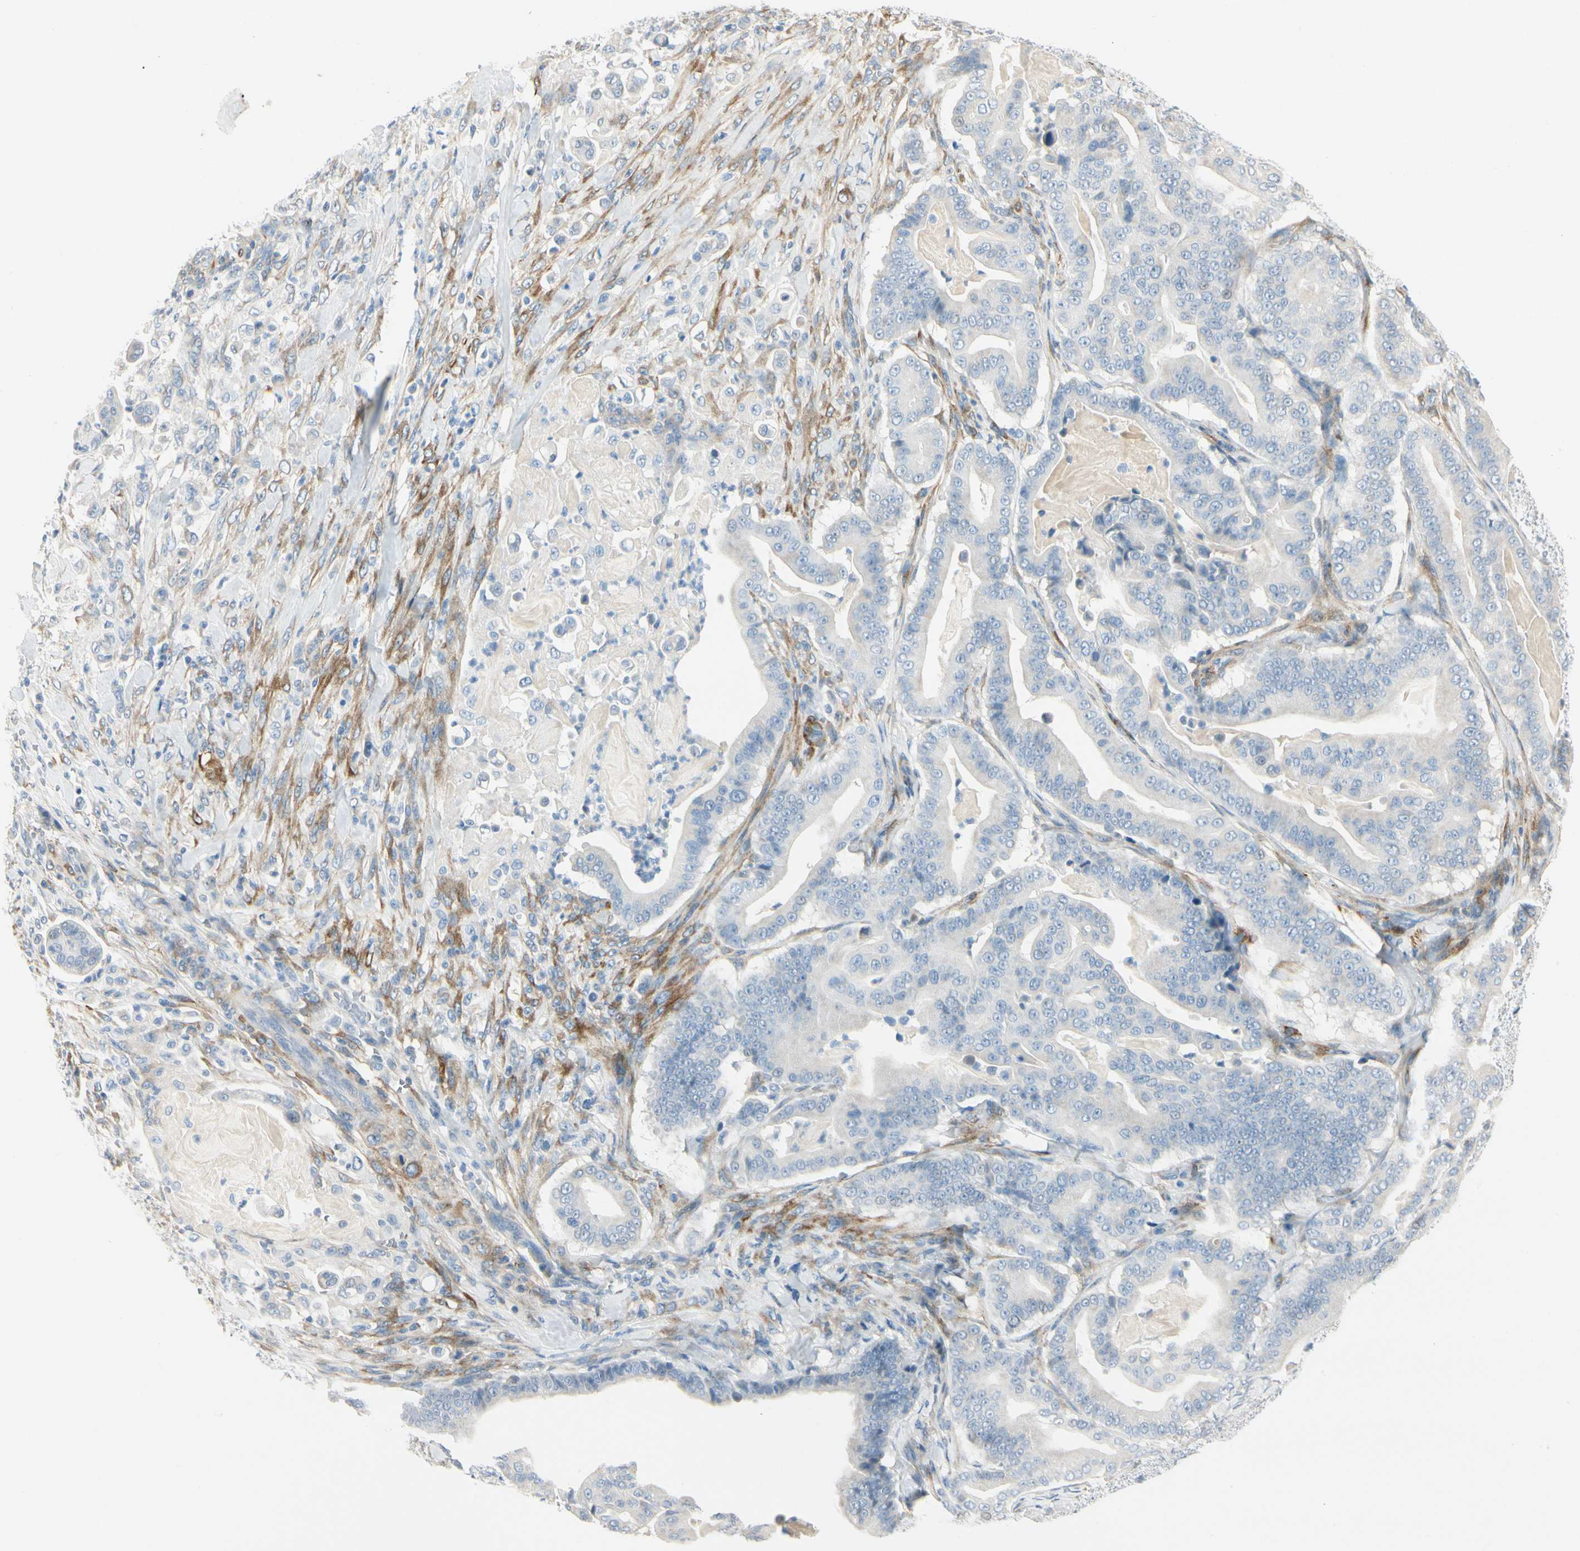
{"staining": {"intensity": "negative", "quantity": "none", "location": "none"}, "tissue": "pancreatic cancer", "cell_type": "Tumor cells", "image_type": "cancer", "snomed": [{"axis": "morphology", "description": "Adenocarcinoma, NOS"}, {"axis": "topography", "description": "Pancreas"}], "caption": "An image of pancreatic cancer (adenocarcinoma) stained for a protein reveals no brown staining in tumor cells.", "gene": "AMPH", "patient": {"sex": "male", "age": 63}}